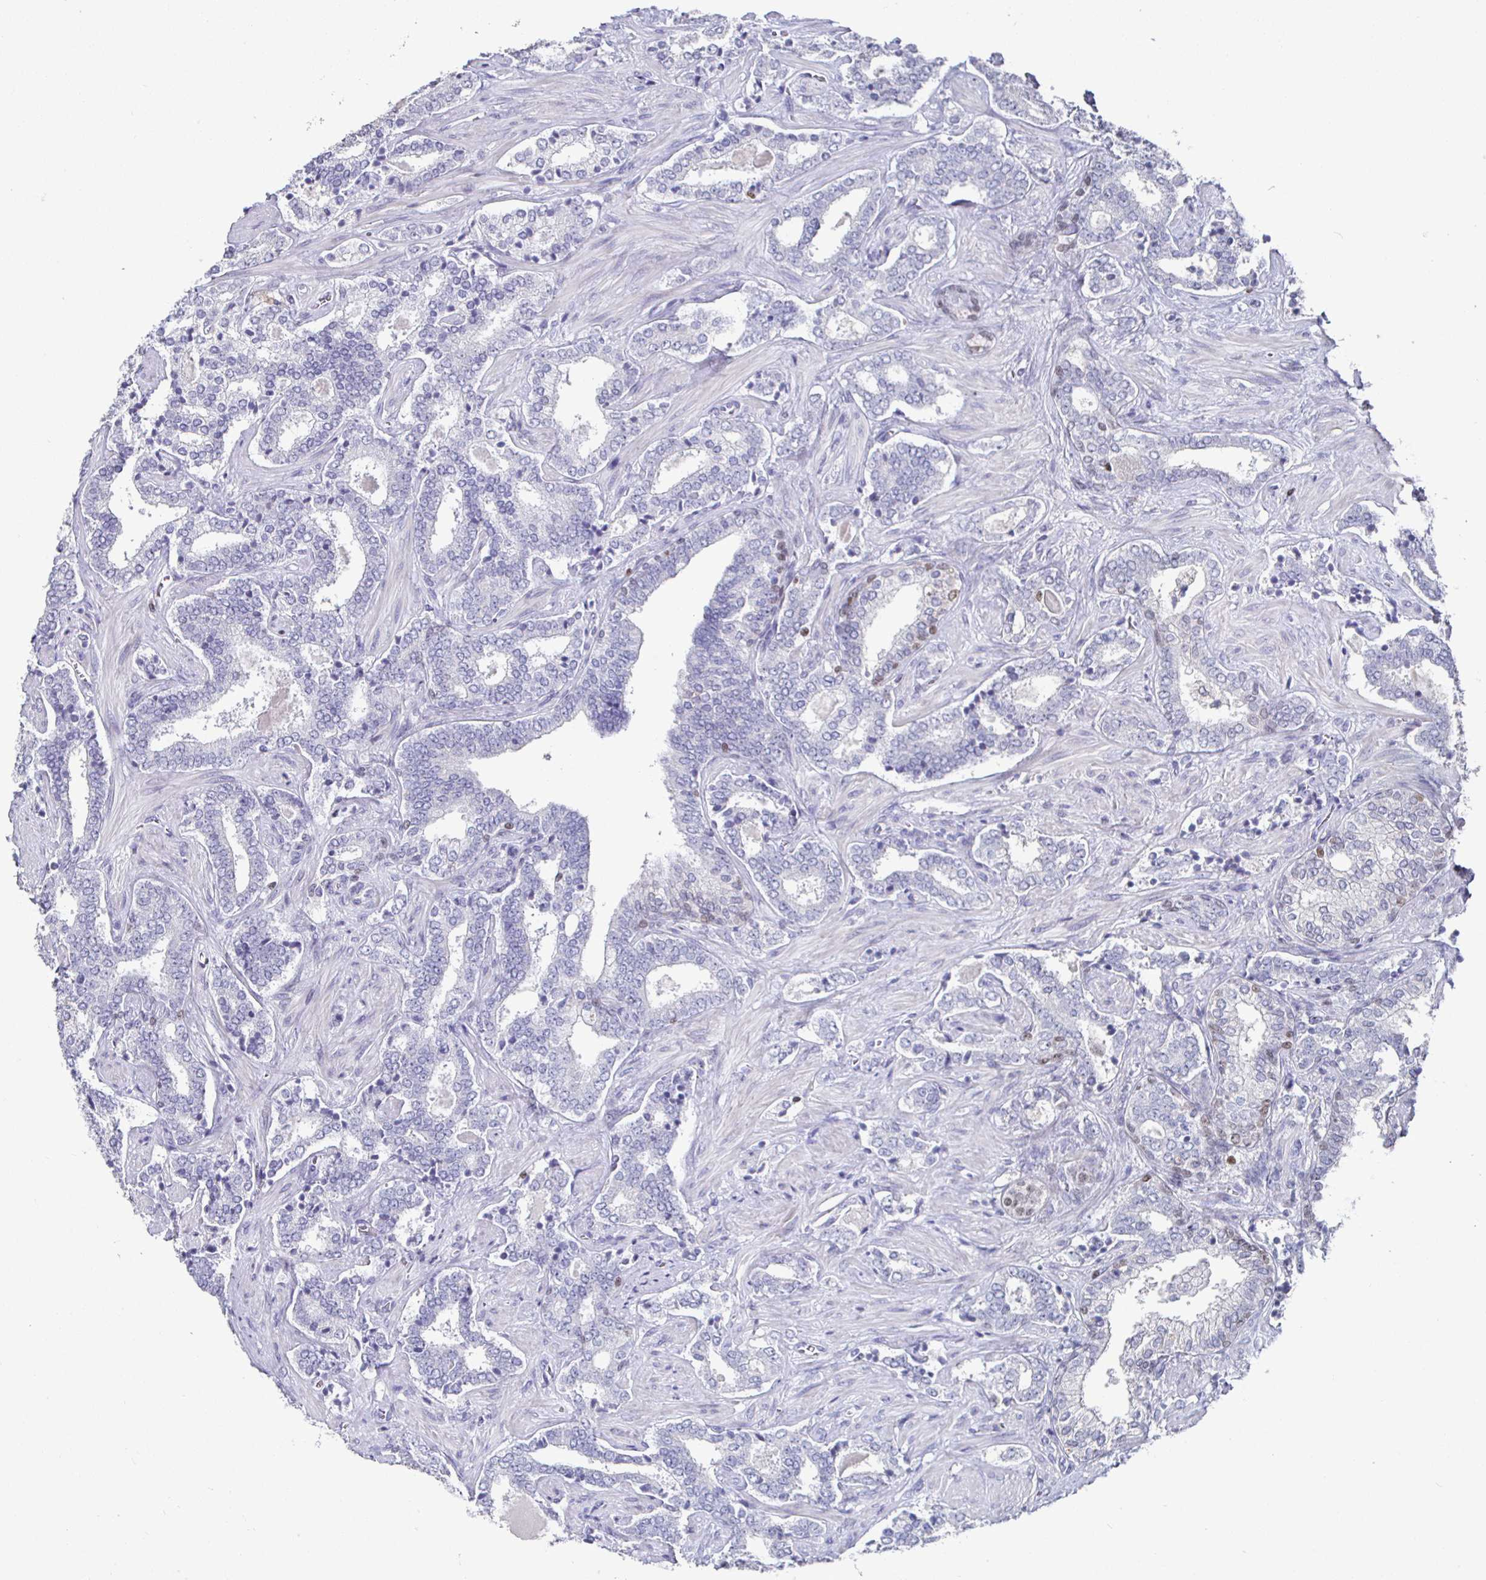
{"staining": {"intensity": "negative", "quantity": "none", "location": "none"}, "tissue": "prostate cancer", "cell_type": "Tumor cells", "image_type": "cancer", "snomed": [{"axis": "morphology", "description": "Adenocarcinoma, High grade"}, {"axis": "topography", "description": "Prostate"}], "caption": "High magnification brightfield microscopy of prostate cancer stained with DAB (brown) and counterstained with hematoxylin (blue): tumor cells show no significant staining.", "gene": "RUNX2", "patient": {"sex": "male", "age": 60}}